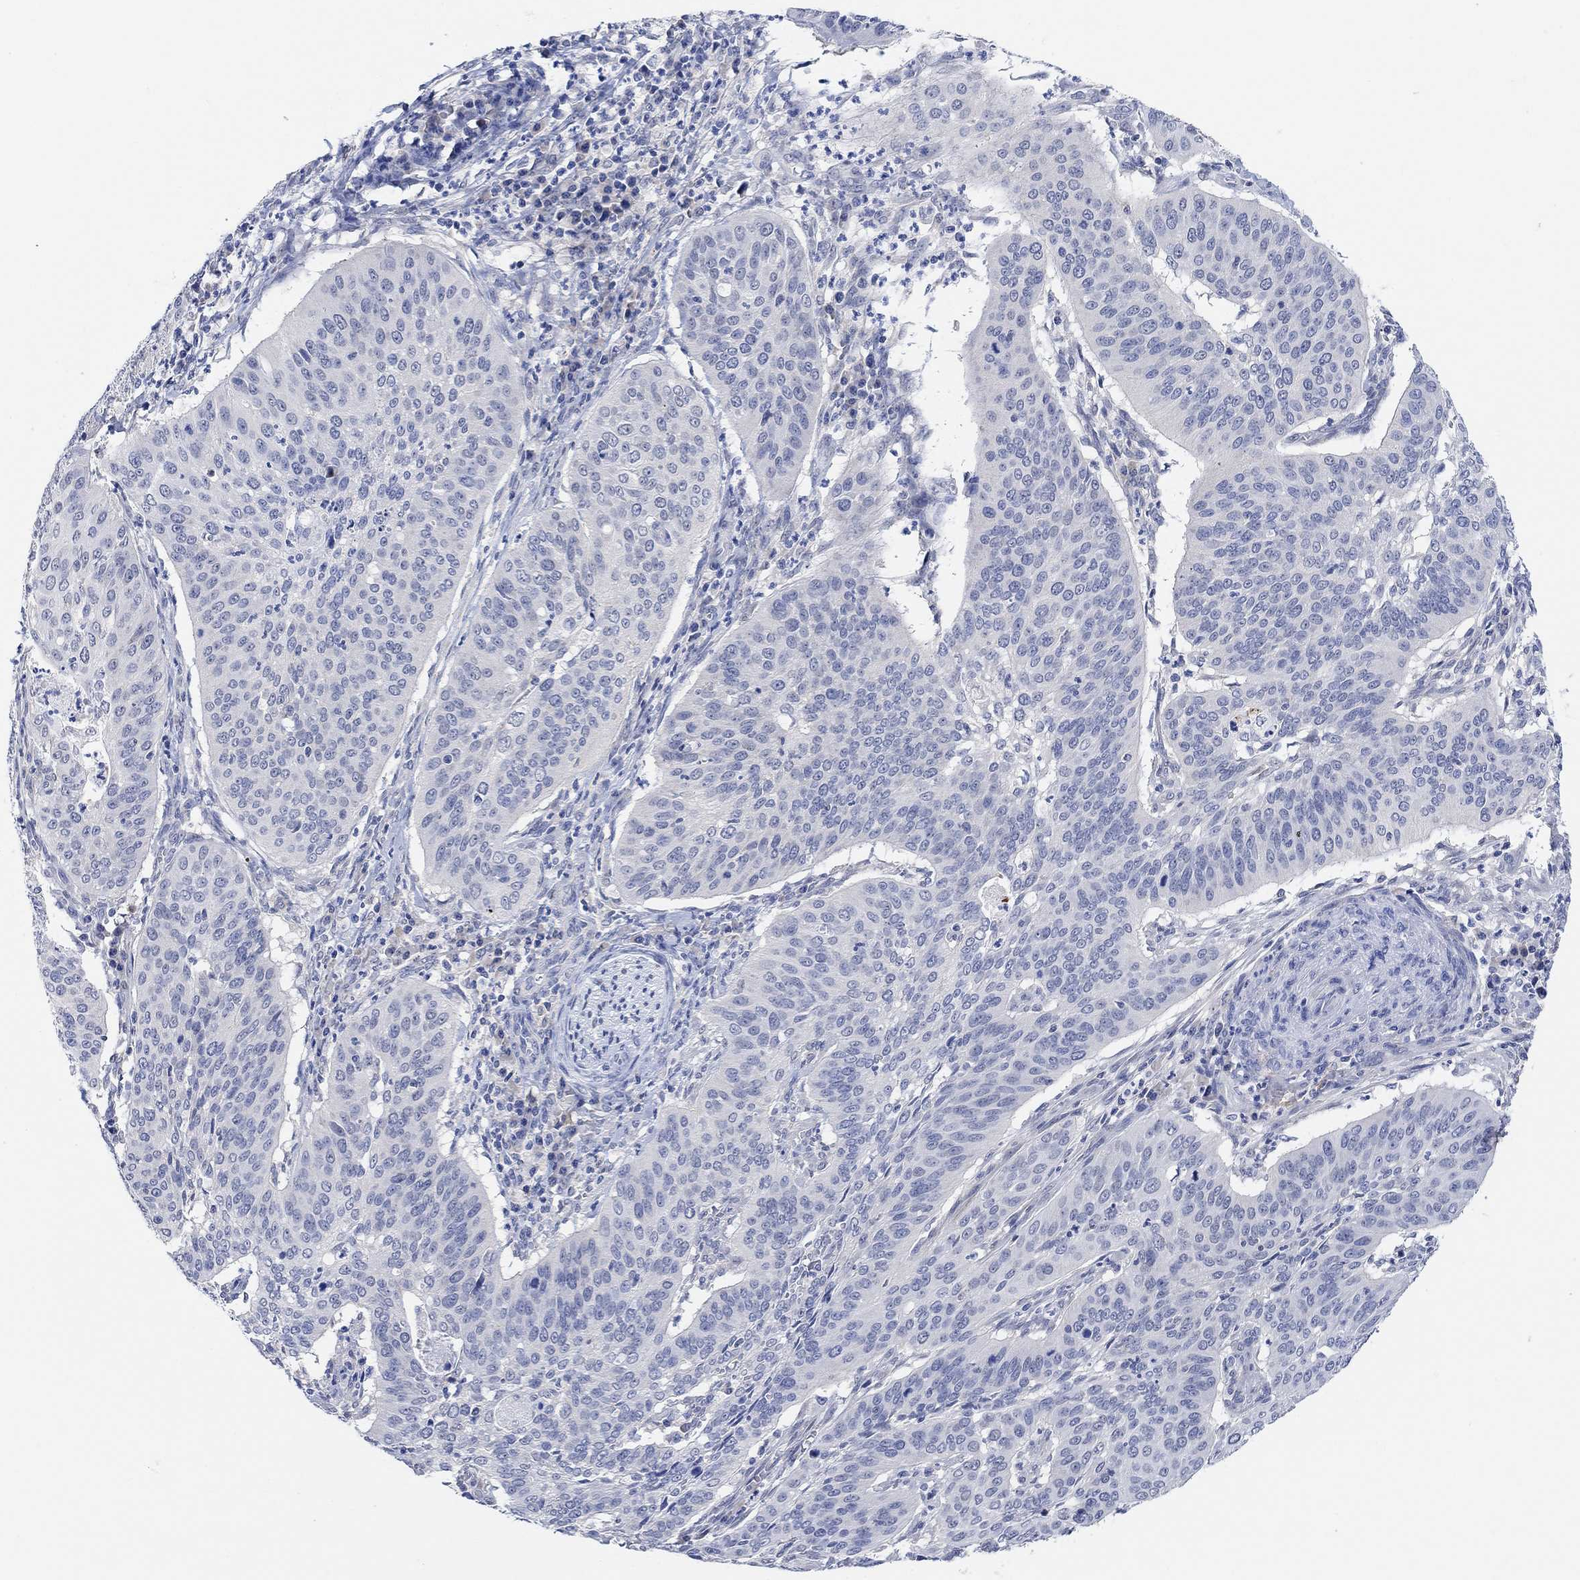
{"staining": {"intensity": "negative", "quantity": "none", "location": "none"}, "tissue": "cervical cancer", "cell_type": "Tumor cells", "image_type": "cancer", "snomed": [{"axis": "morphology", "description": "Normal tissue, NOS"}, {"axis": "morphology", "description": "Squamous cell carcinoma, NOS"}, {"axis": "topography", "description": "Cervix"}], "caption": "Cervical cancer (squamous cell carcinoma) was stained to show a protein in brown. There is no significant staining in tumor cells.", "gene": "RIMS1", "patient": {"sex": "female", "age": 39}}